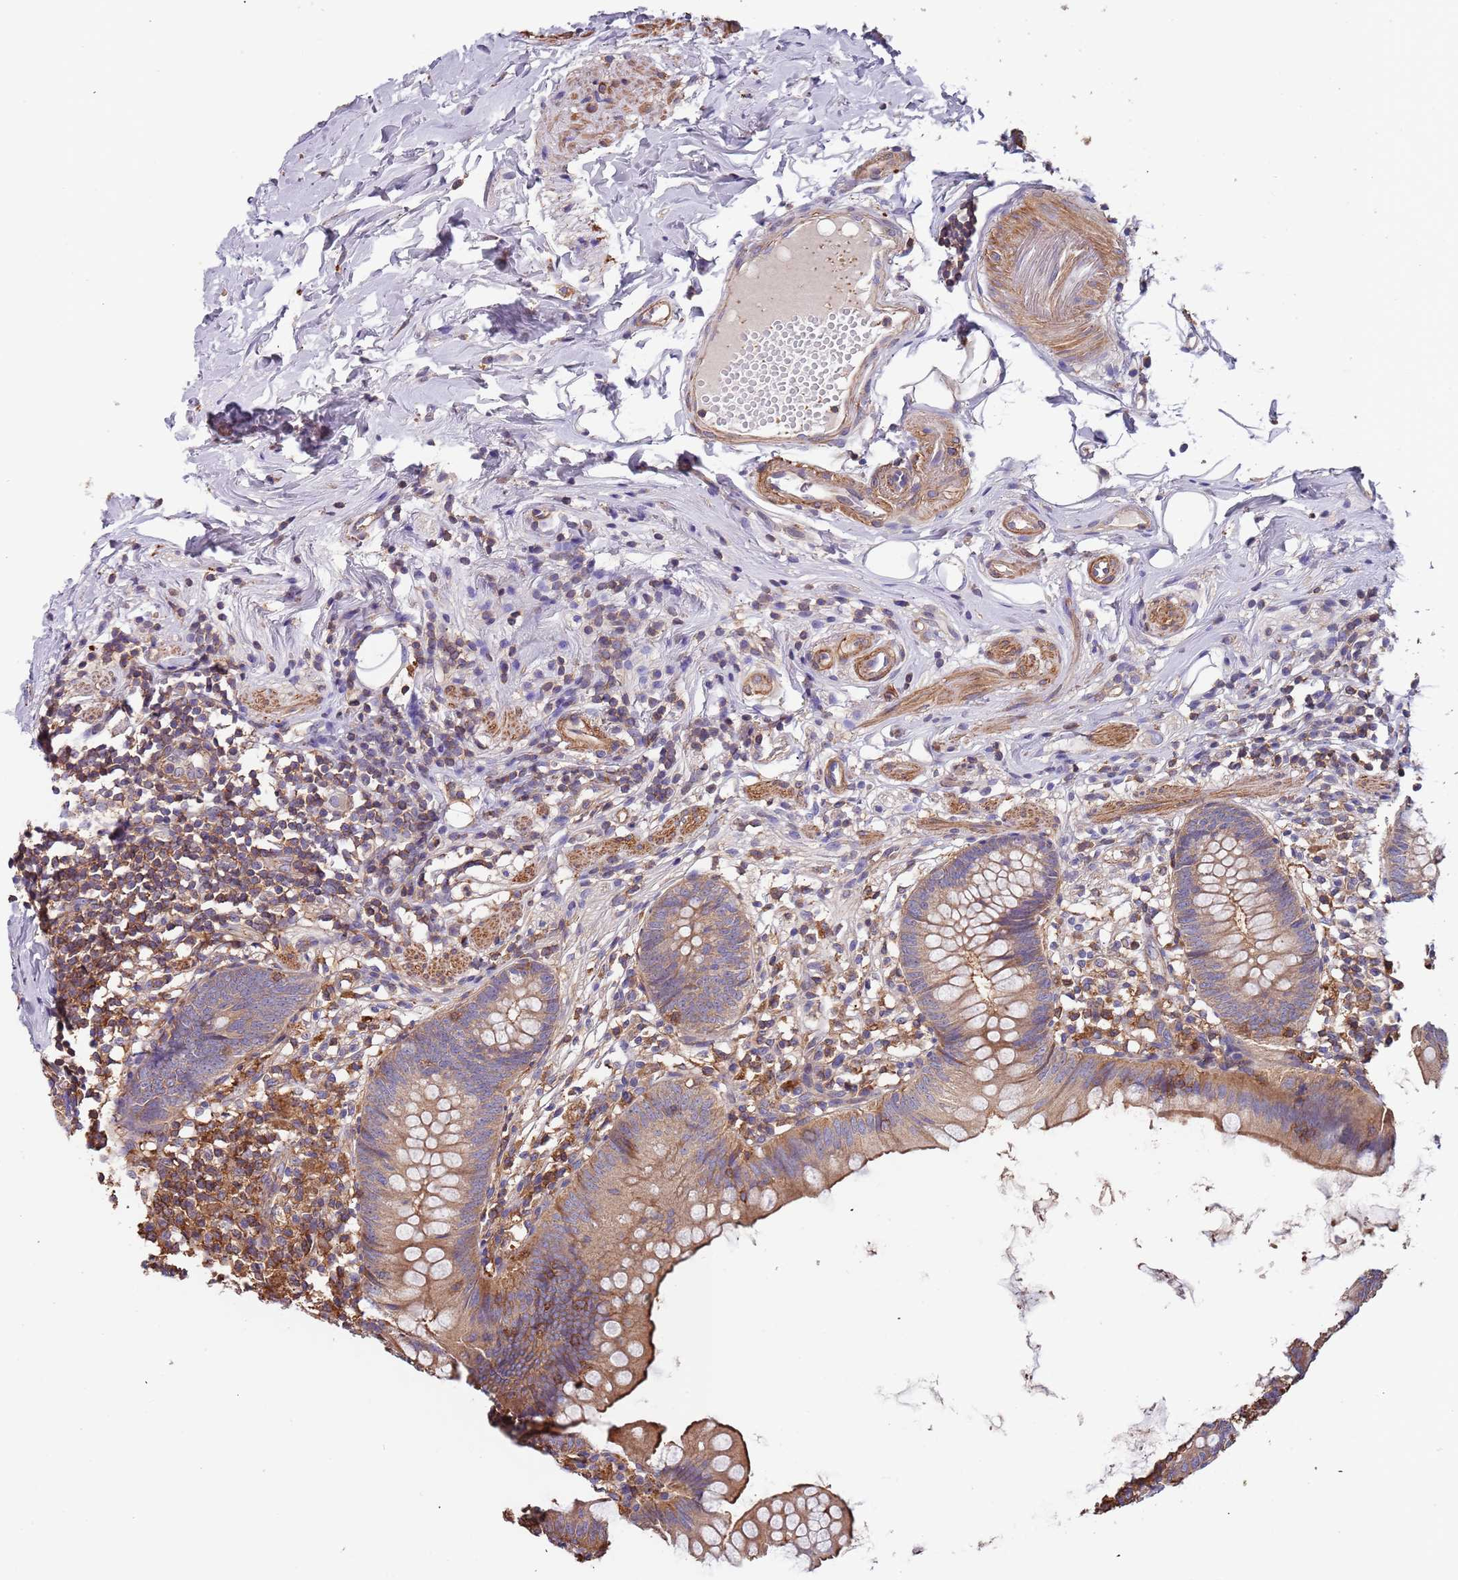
{"staining": {"intensity": "weak", "quantity": ">75%", "location": "cytoplasmic/membranous"}, "tissue": "appendix", "cell_type": "Glandular cells", "image_type": "normal", "snomed": [{"axis": "morphology", "description": "Normal tissue, NOS"}, {"axis": "topography", "description": "Appendix"}], "caption": "Immunohistochemical staining of unremarkable appendix displays low levels of weak cytoplasmic/membranous expression in approximately >75% of glandular cells. The protein is shown in brown color, while the nuclei are stained blue.", "gene": "SYT4", "patient": {"sex": "female", "age": 62}}